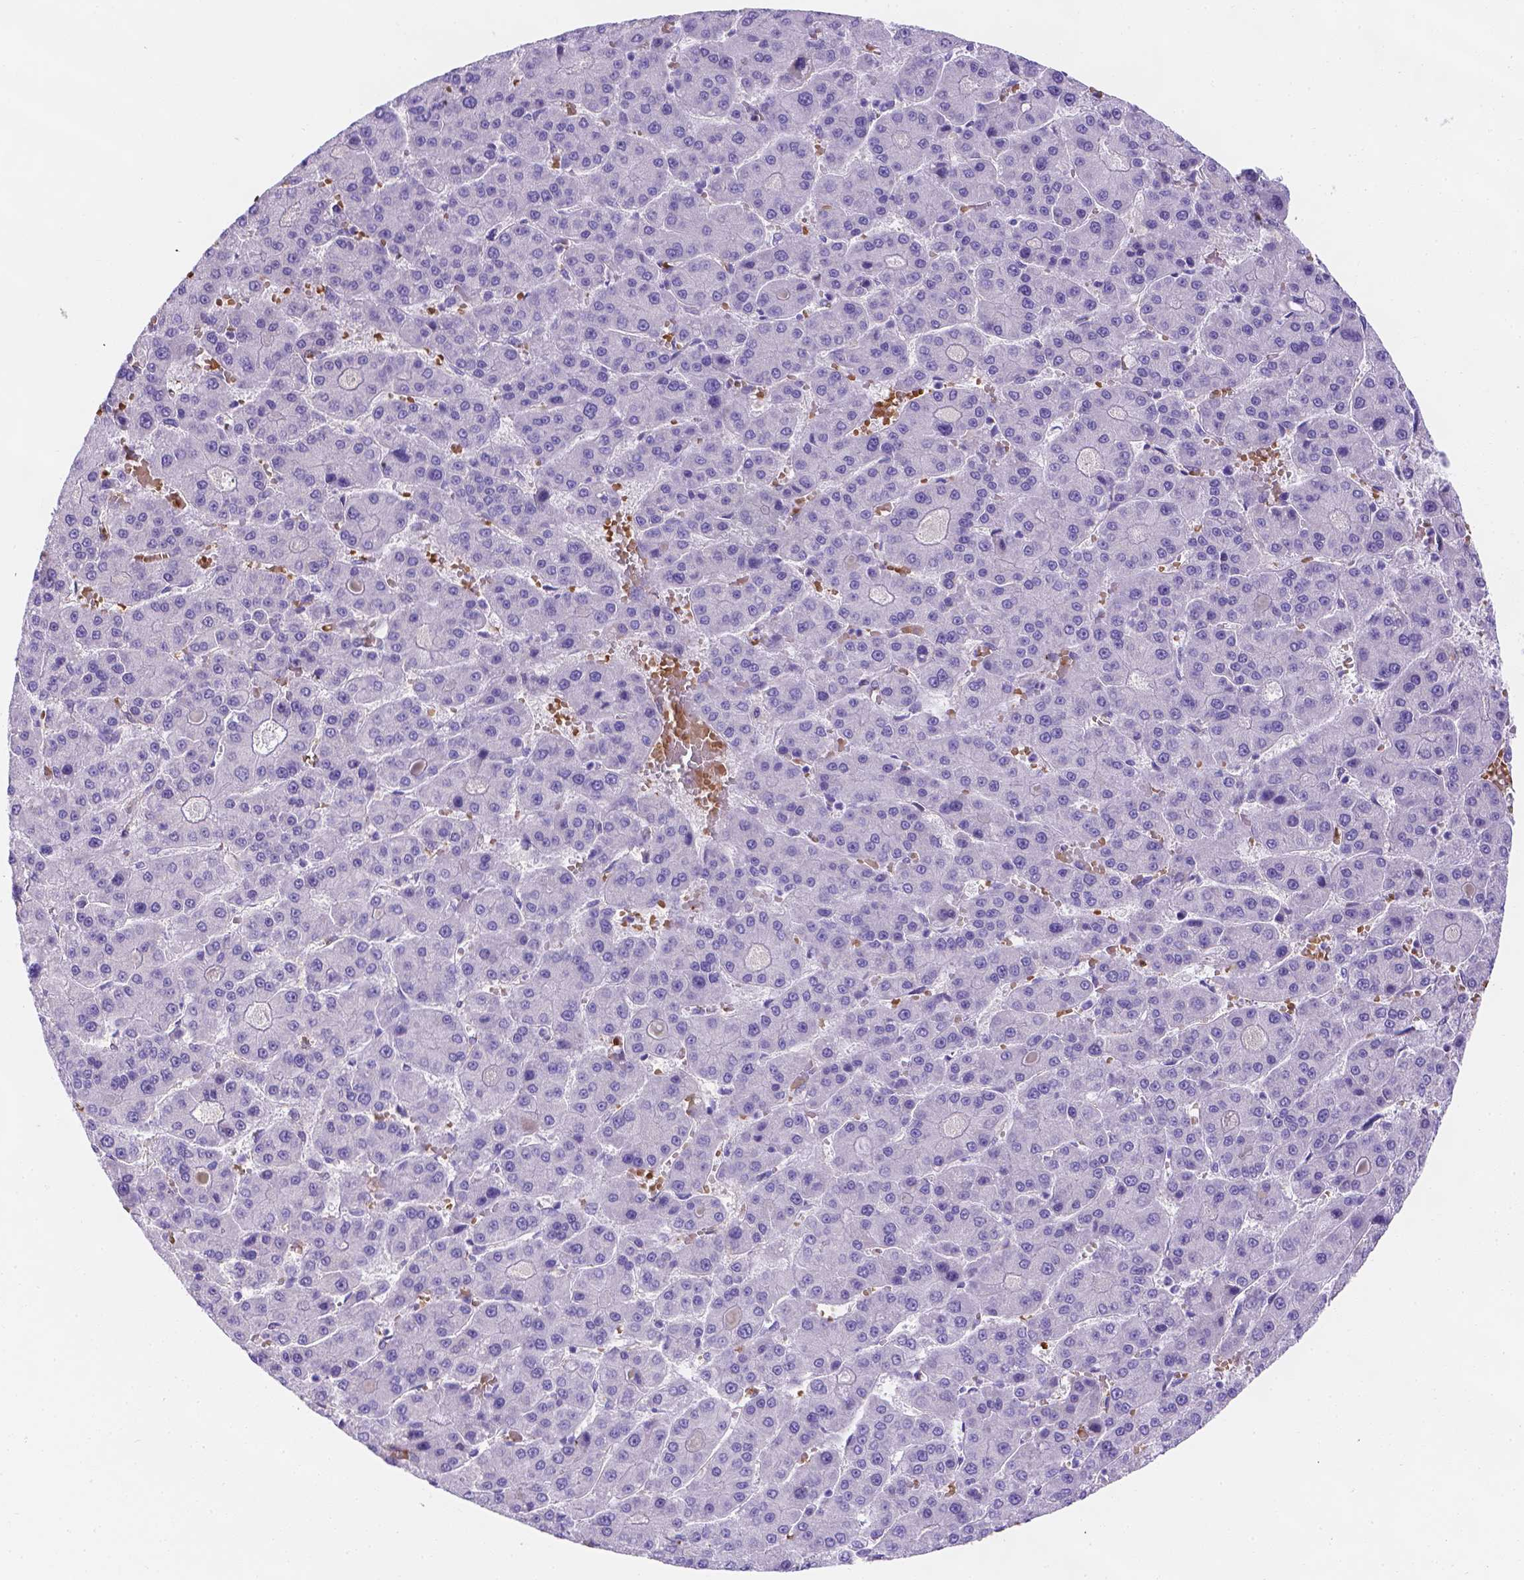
{"staining": {"intensity": "negative", "quantity": "none", "location": "none"}, "tissue": "liver cancer", "cell_type": "Tumor cells", "image_type": "cancer", "snomed": [{"axis": "morphology", "description": "Carcinoma, Hepatocellular, NOS"}, {"axis": "topography", "description": "Liver"}], "caption": "Photomicrograph shows no protein expression in tumor cells of liver cancer tissue. (DAB immunohistochemistry with hematoxylin counter stain).", "gene": "SLC40A1", "patient": {"sex": "male", "age": 70}}